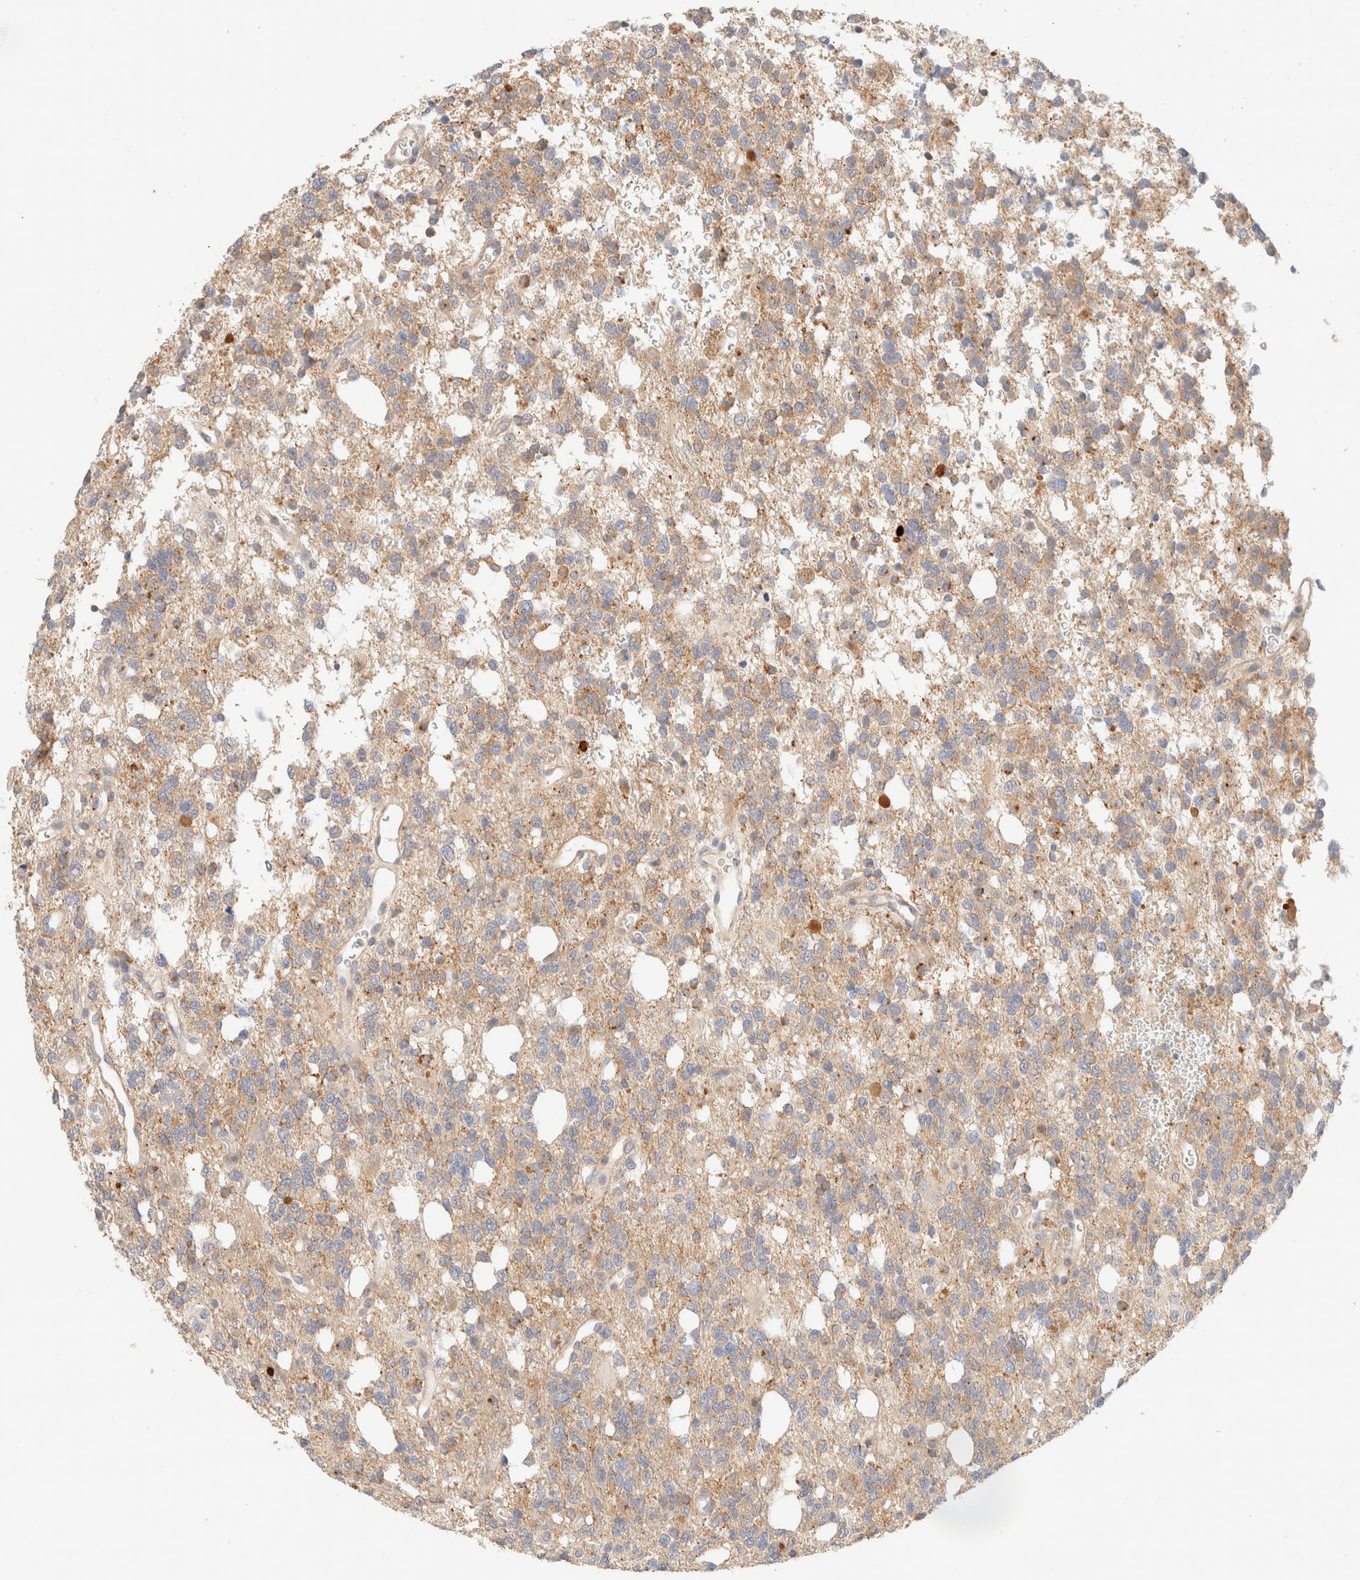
{"staining": {"intensity": "moderate", "quantity": ">75%", "location": "cytoplasmic/membranous"}, "tissue": "glioma", "cell_type": "Tumor cells", "image_type": "cancer", "snomed": [{"axis": "morphology", "description": "Glioma, malignant, High grade"}, {"axis": "topography", "description": "Brain"}], "caption": "High-grade glioma (malignant) tissue reveals moderate cytoplasmic/membranous staining in about >75% of tumor cells", "gene": "SGSM2", "patient": {"sex": "female", "age": 62}}